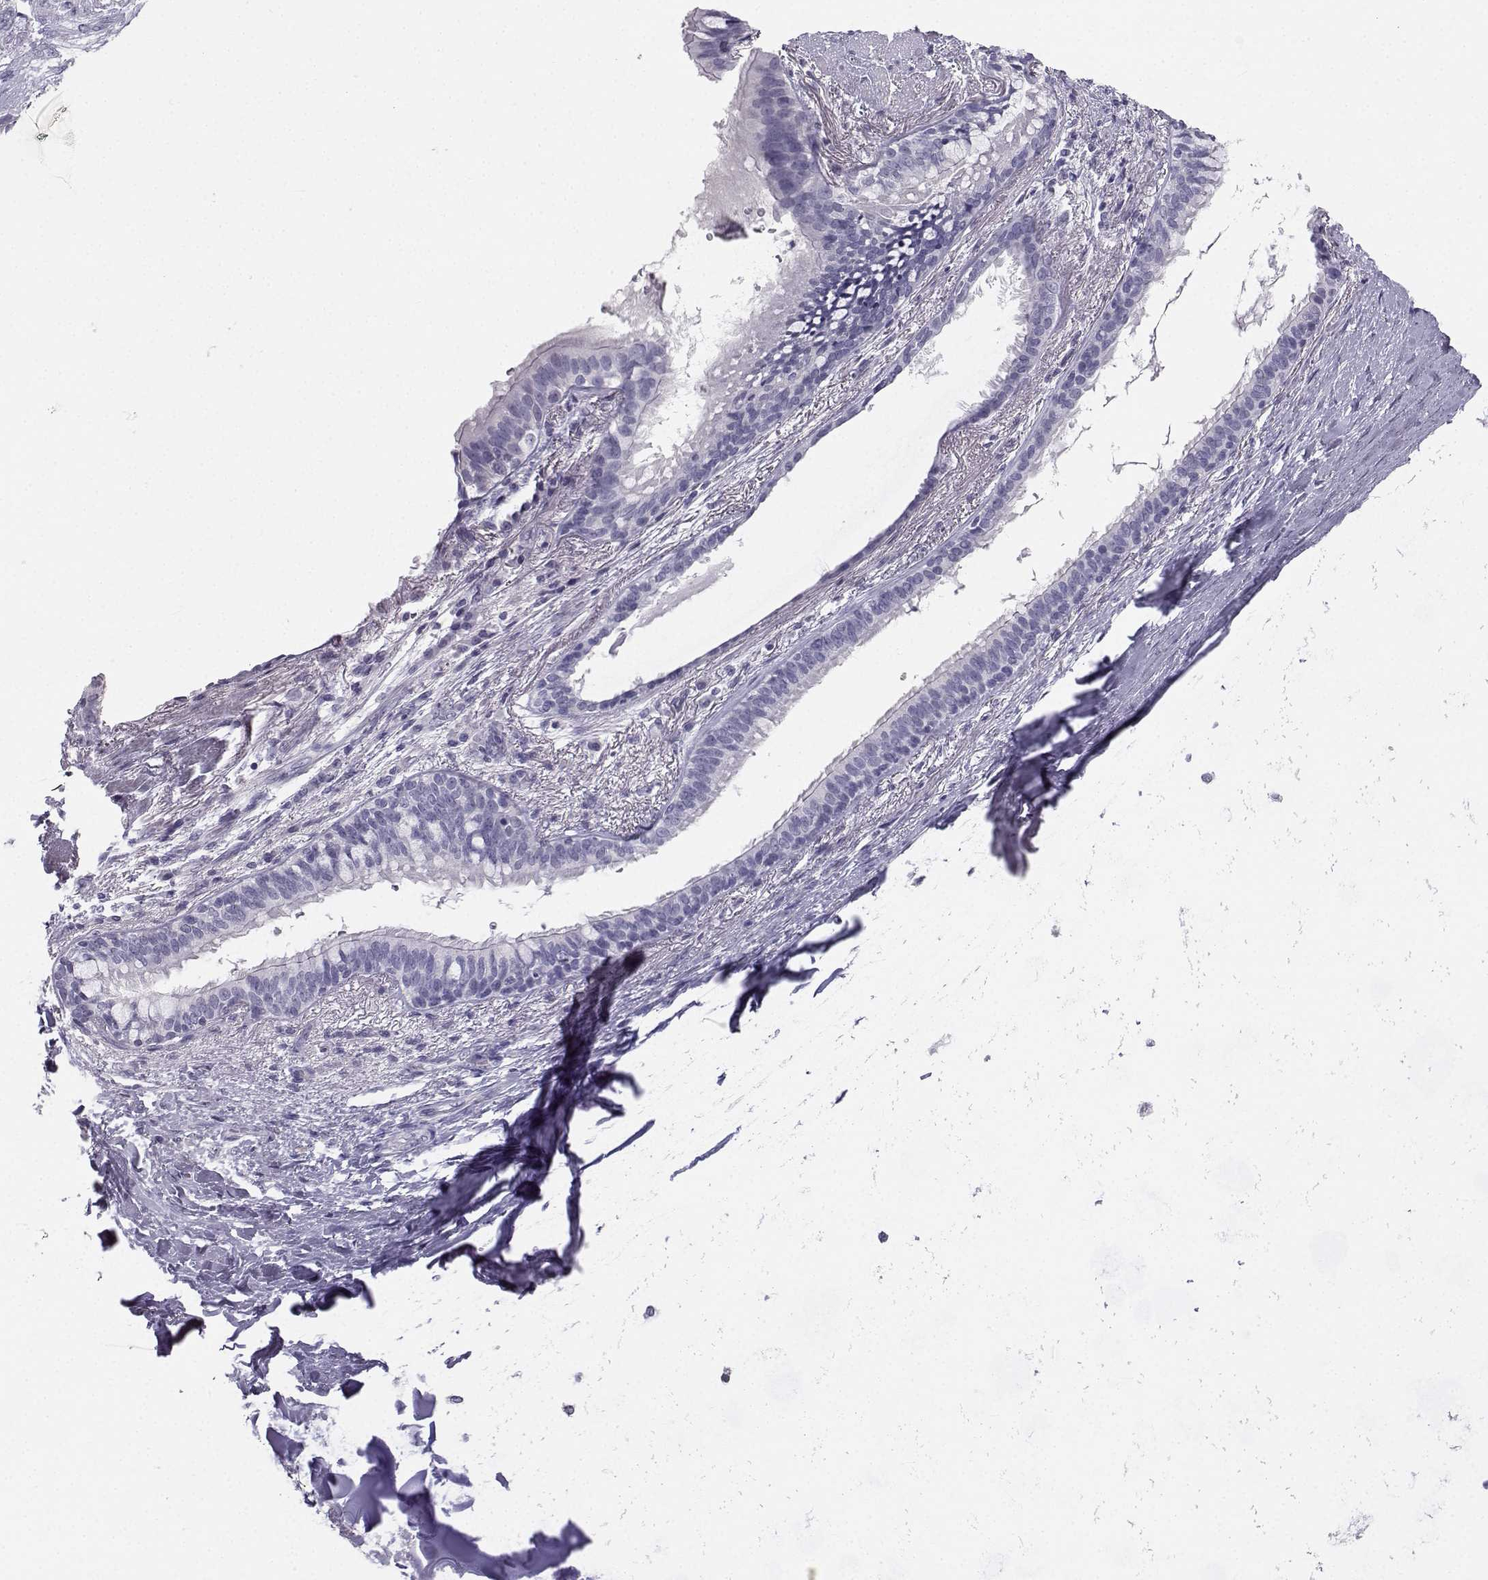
{"staining": {"intensity": "negative", "quantity": "none", "location": "none"}, "tissue": "bronchus", "cell_type": "Respiratory epithelial cells", "image_type": "normal", "snomed": [{"axis": "morphology", "description": "Normal tissue, NOS"}, {"axis": "morphology", "description": "Squamous cell carcinoma, NOS"}, {"axis": "topography", "description": "Bronchus"}, {"axis": "topography", "description": "Lung"}], "caption": "High magnification brightfield microscopy of normal bronchus stained with DAB (3,3'-diaminobenzidine) (brown) and counterstained with hematoxylin (blue): respiratory epithelial cells show no significant staining. Brightfield microscopy of immunohistochemistry (IHC) stained with DAB (brown) and hematoxylin (blue), captured at high magnification.", "gene": "SYCE1", "patient": {"sex": "male", "age": 69}}